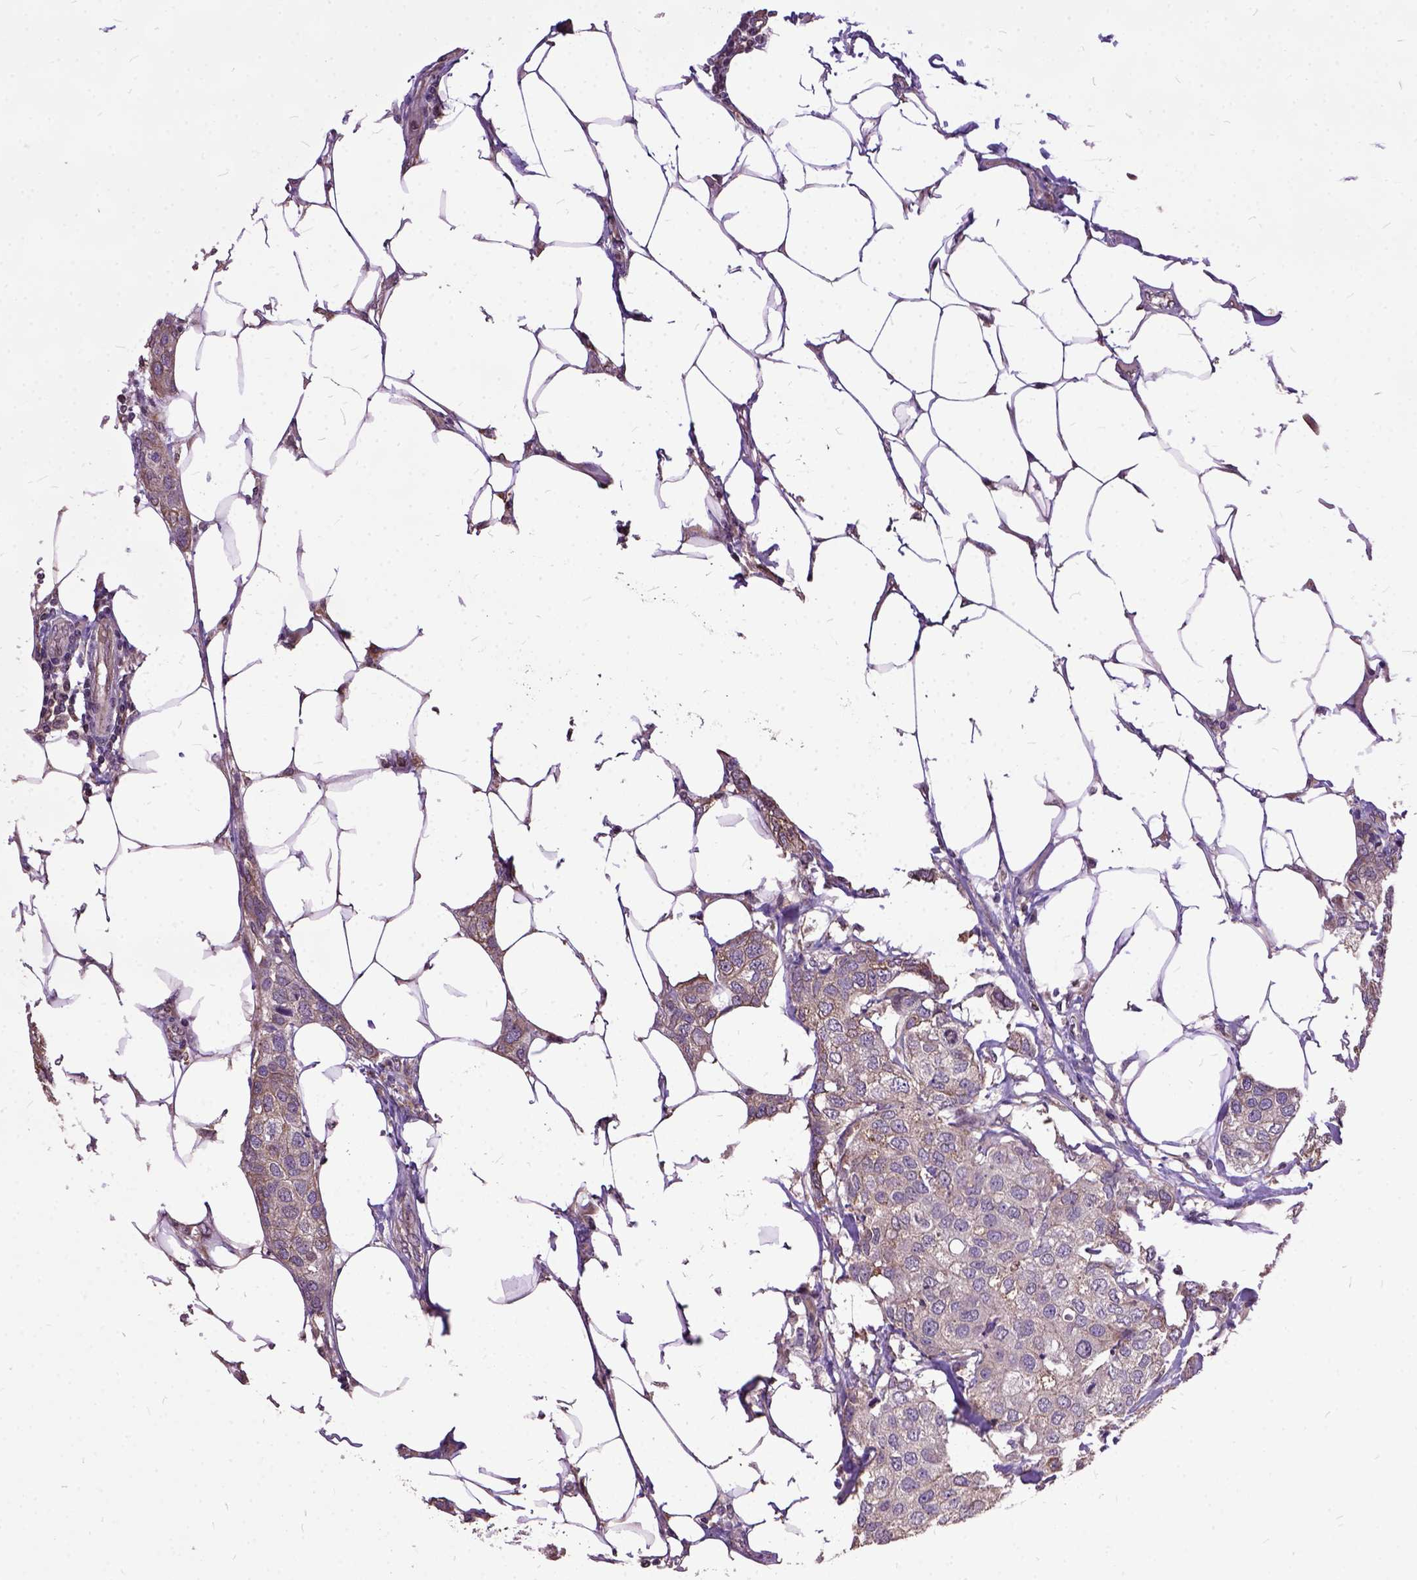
{"staining": {"intensity": "negative", "quantity": "none", "location": "none"}, "tissue": "breast cancer", "cell_type": "Tumor cells", "image_type": "cancer", "snomed": [{"axis": "morphology", "description": "Duct carcinoma"}, {"axis": "topography", "description": "Breast"}], "caption": "This is a histopathology image of immunohistochemistry (IHC) staining of breast cancer (infiltrating ductal carcinoma), which shows no staining in tumor cells.", "gene": "AREG", "patient": {"sex": "female", "age": 80}}